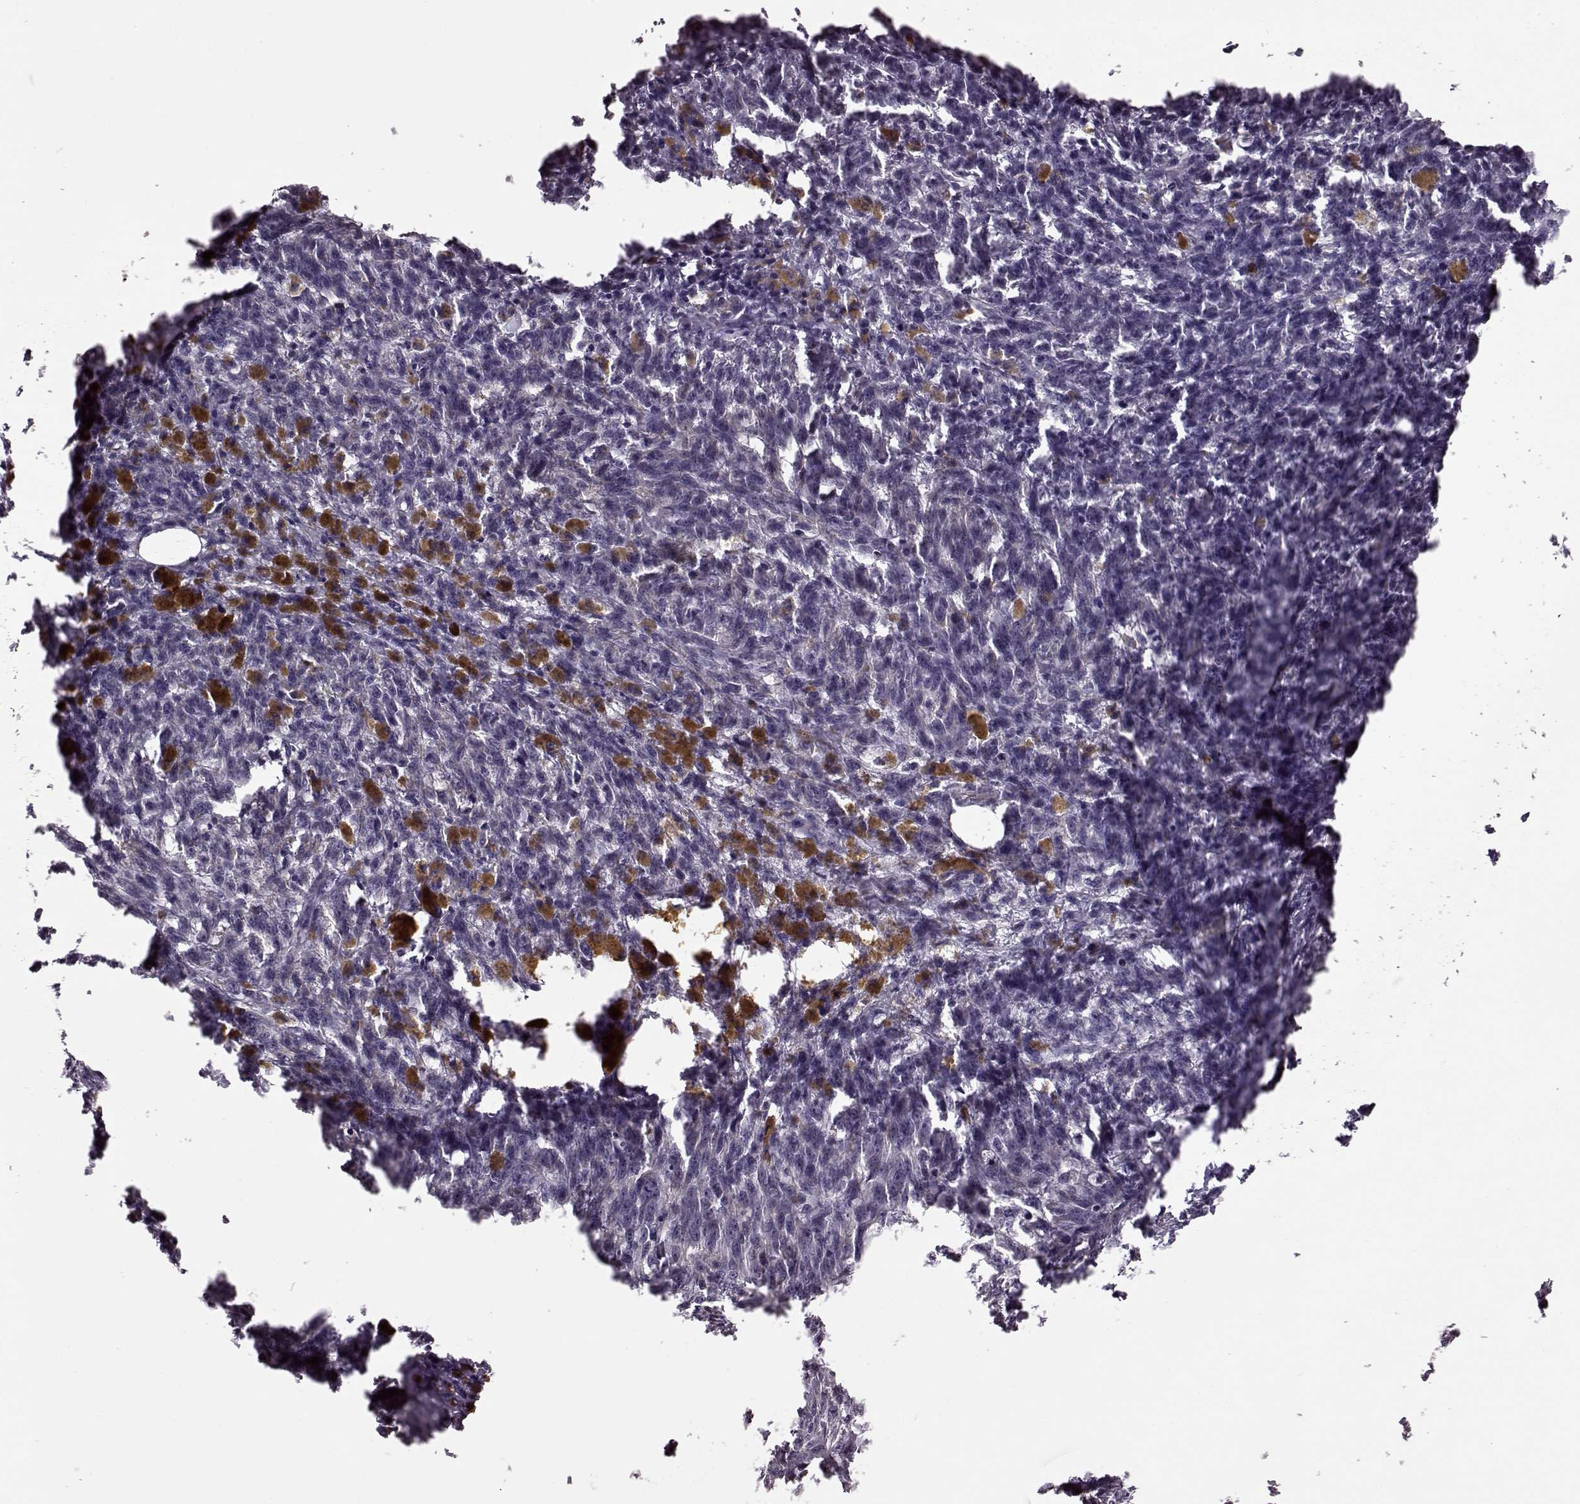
{"staining": {"intensity": "negative", "quantity": "none", "location": "none"}, "tissue": "melanoma", "cell_type": "Tumor cells", "image_type": "cancer", "snomed": [{"axis": "morphology", "description": "Malignant melanoma, NOS"}, {"axis": "topography", "description": "Skin"}], "caption": "Tumor cells show no significant protein expression in melanoma. (DAB IHC, high magnification).", "gene": "STX1B", "patient": {"sex": "female", "age": 34}}